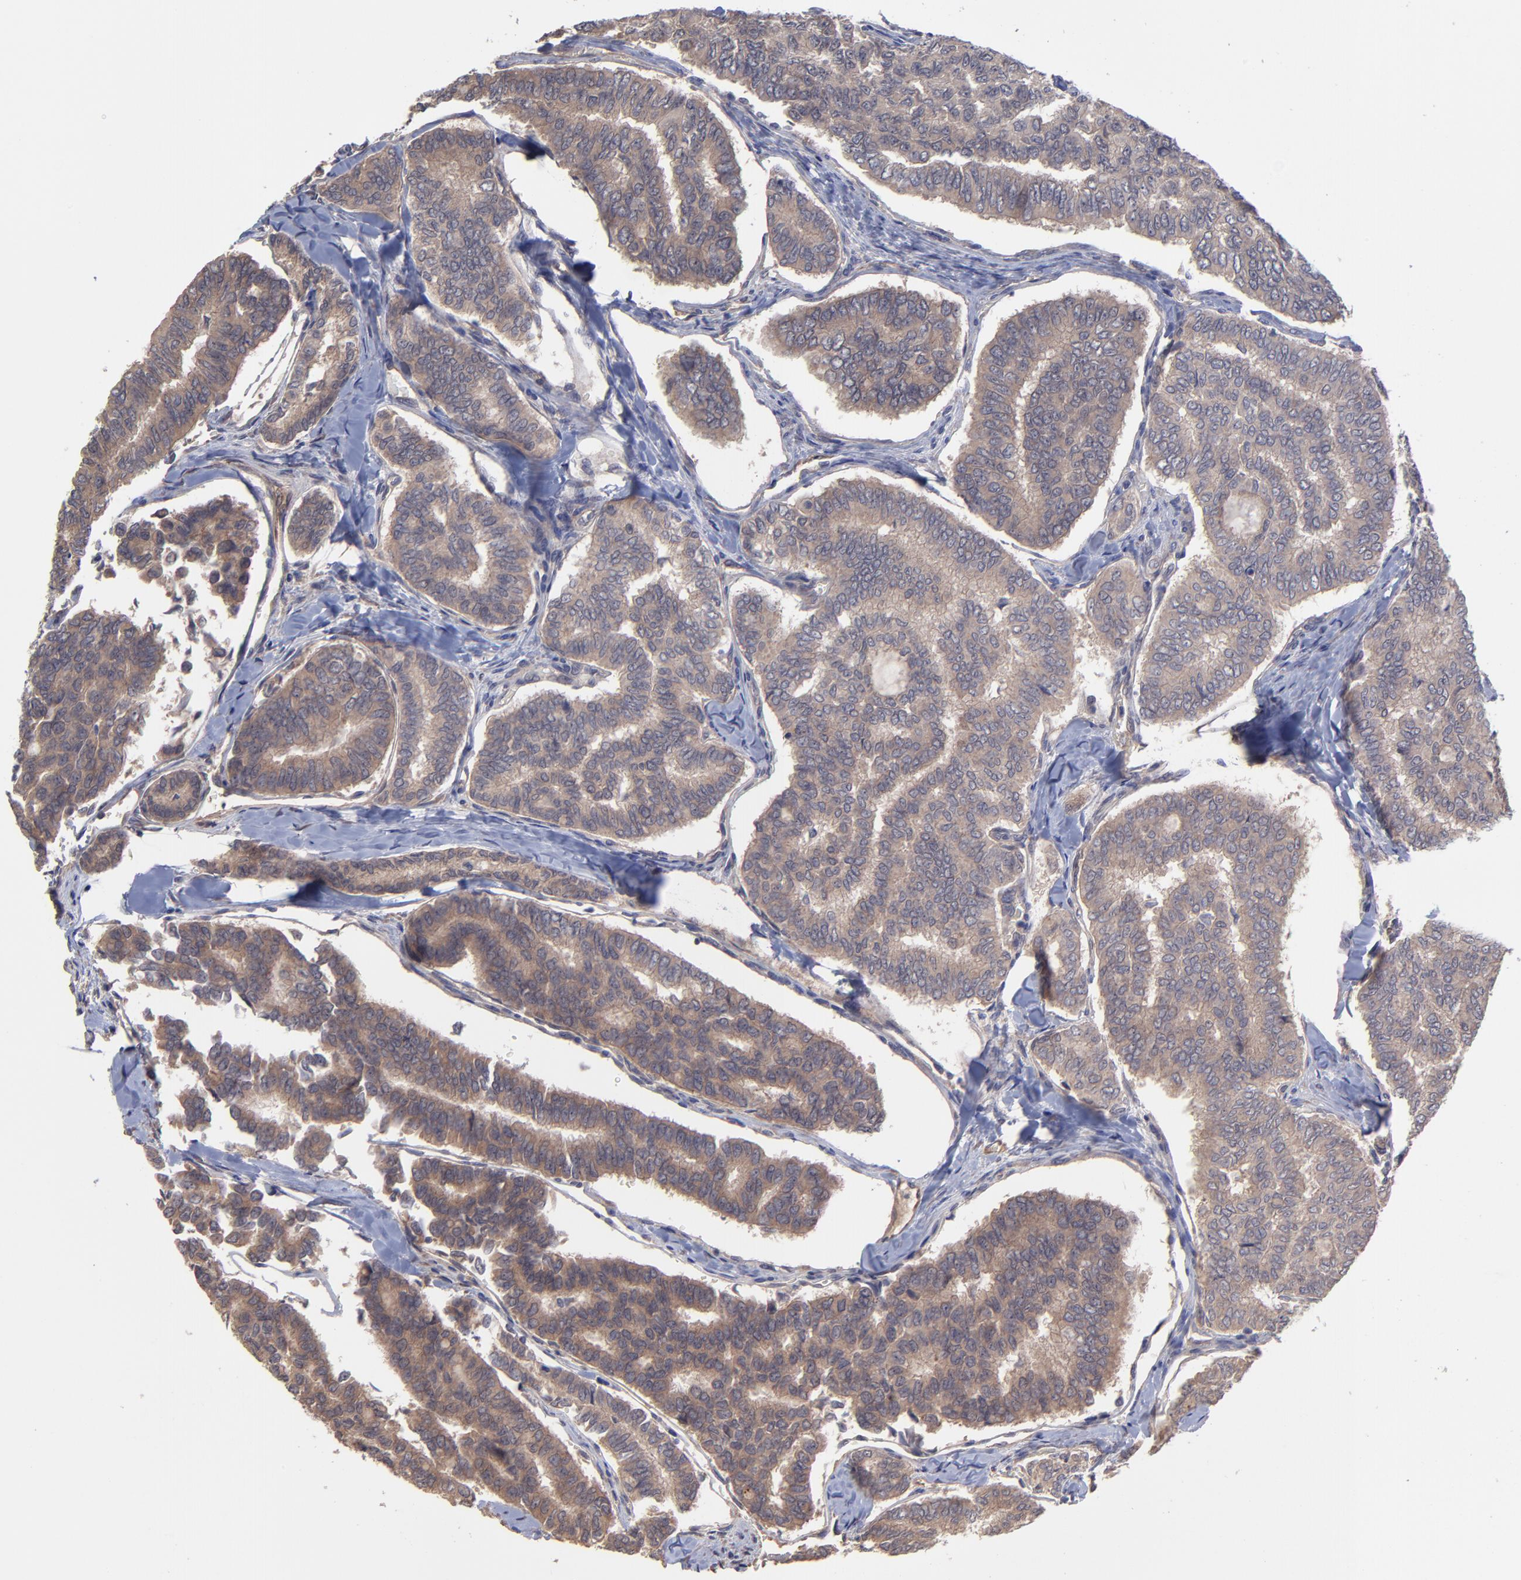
{"staining": {"intensity": "moderate", "quantity": ">75%", "location": "cytoplasmic/membranous"}, "tissue": "thyroid cancer", "cell_type": "Tumor cells", "image_type": "cancer", "snomed": [{"axis": "morphology", "description": "Papillary adenocarcinoma, NOS"}, {"axis": "topography", "description": "Thyroid gland"}], "caption": "Thyroid cancer stained with immunohistochemistry (IHC) exhibits moderate cytoplasmic/membranous positivity in about >75% of tumor cells.", "gene": "ZNF780B", "patient": {"sex": "female", "age": 35}}